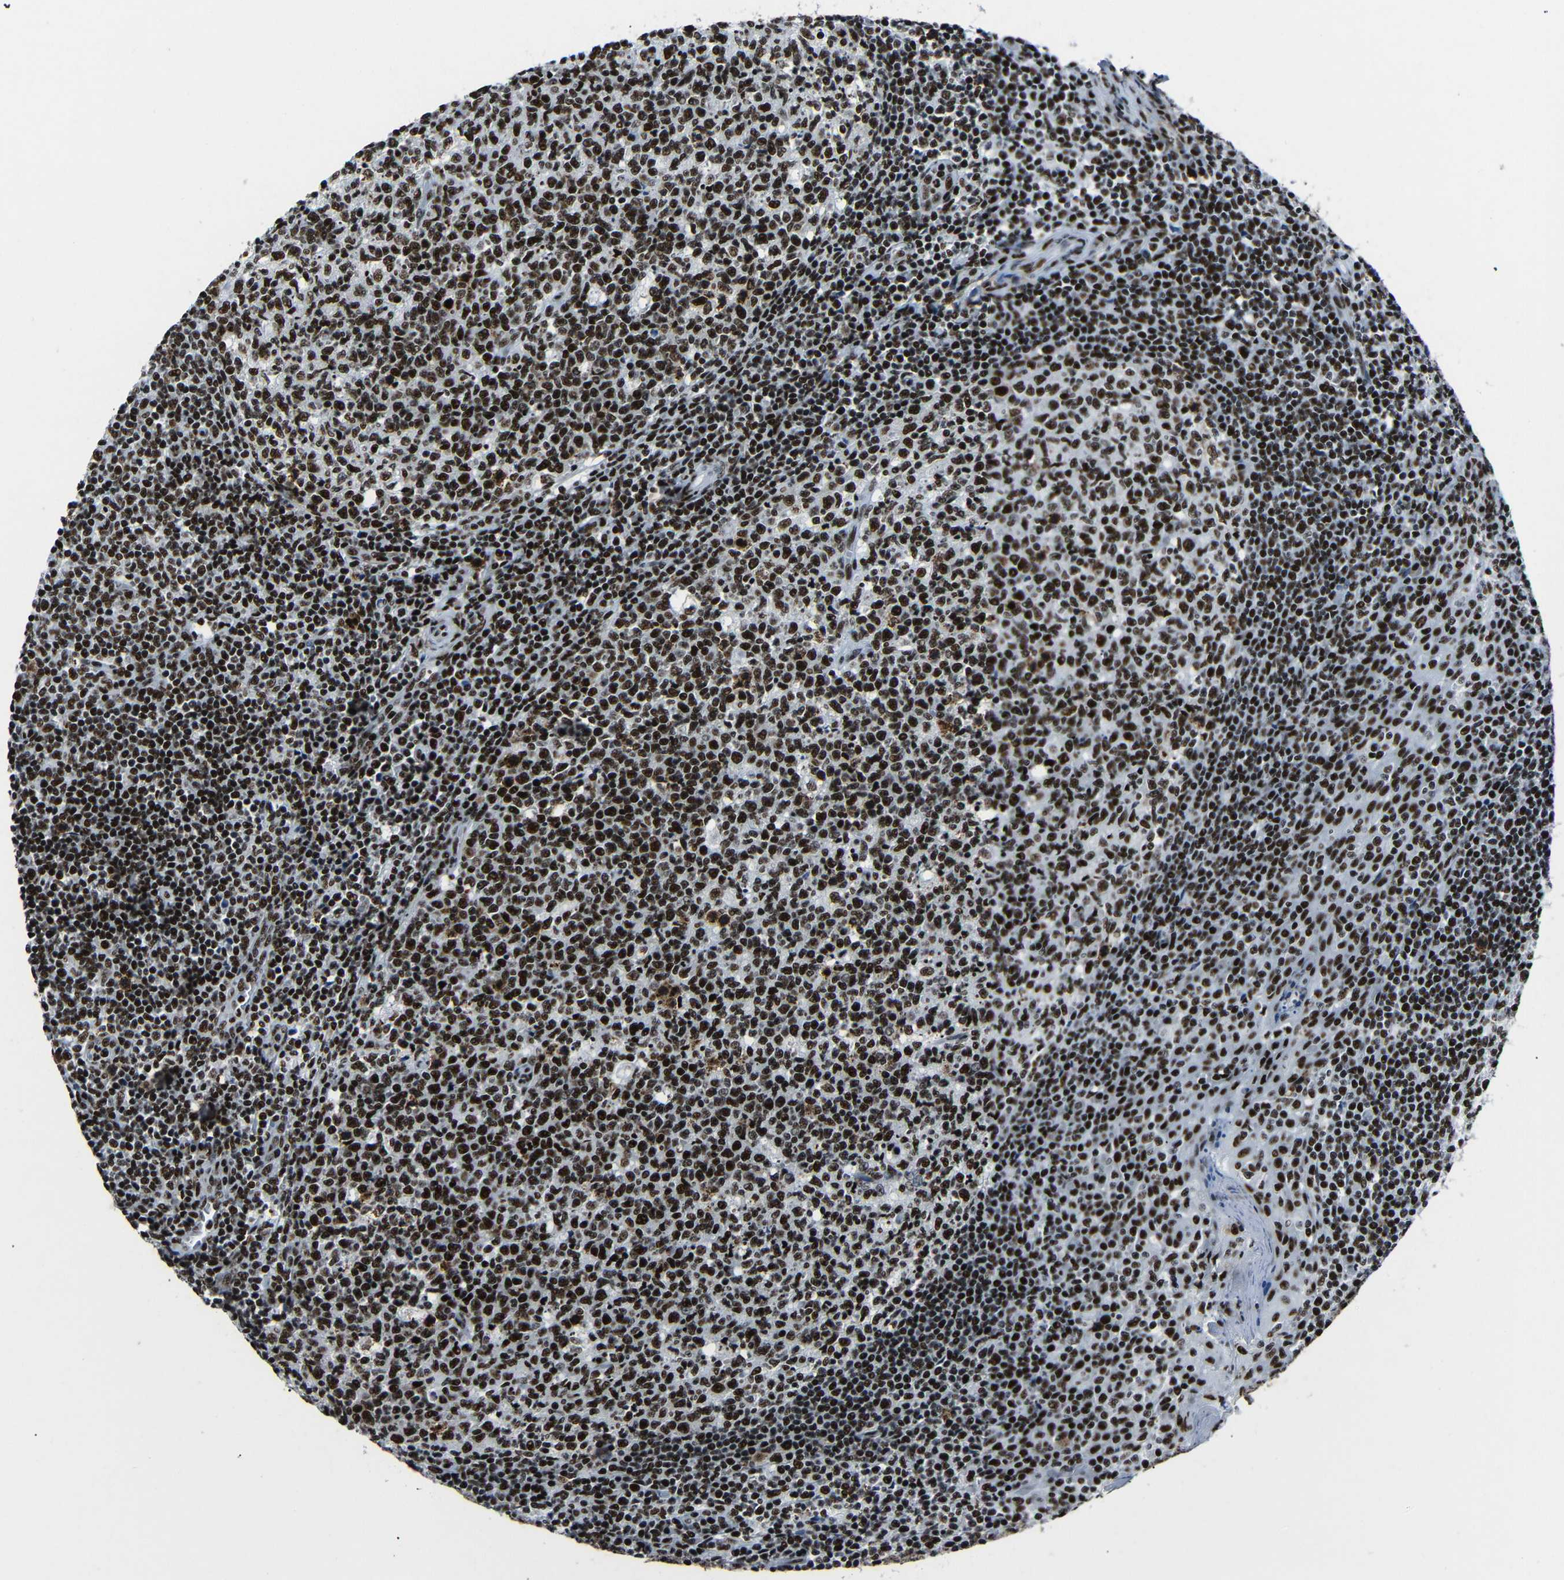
{"staining": {"intensity": "strong", "quantity": ">75%", "location": "nuclear"}, "tissue": "tonsil", "cell_type": "Germinal center cells", "image_type": "normal", "snomed": [{"axis": "morphology", "description": "Normal tissue, NOS"}, {"axis": "topography", "description": "Tonsil"}], "caption": "Benign tonsil was stained to show a protein in brown. There is high levels of strong nuclear staining in approximately >75% of germinal center cells. (Brightfield microscopy of DAB IHC at high magnification).", "gene": "SRSF1", "patient": {"sex": "female", "age": 19}}